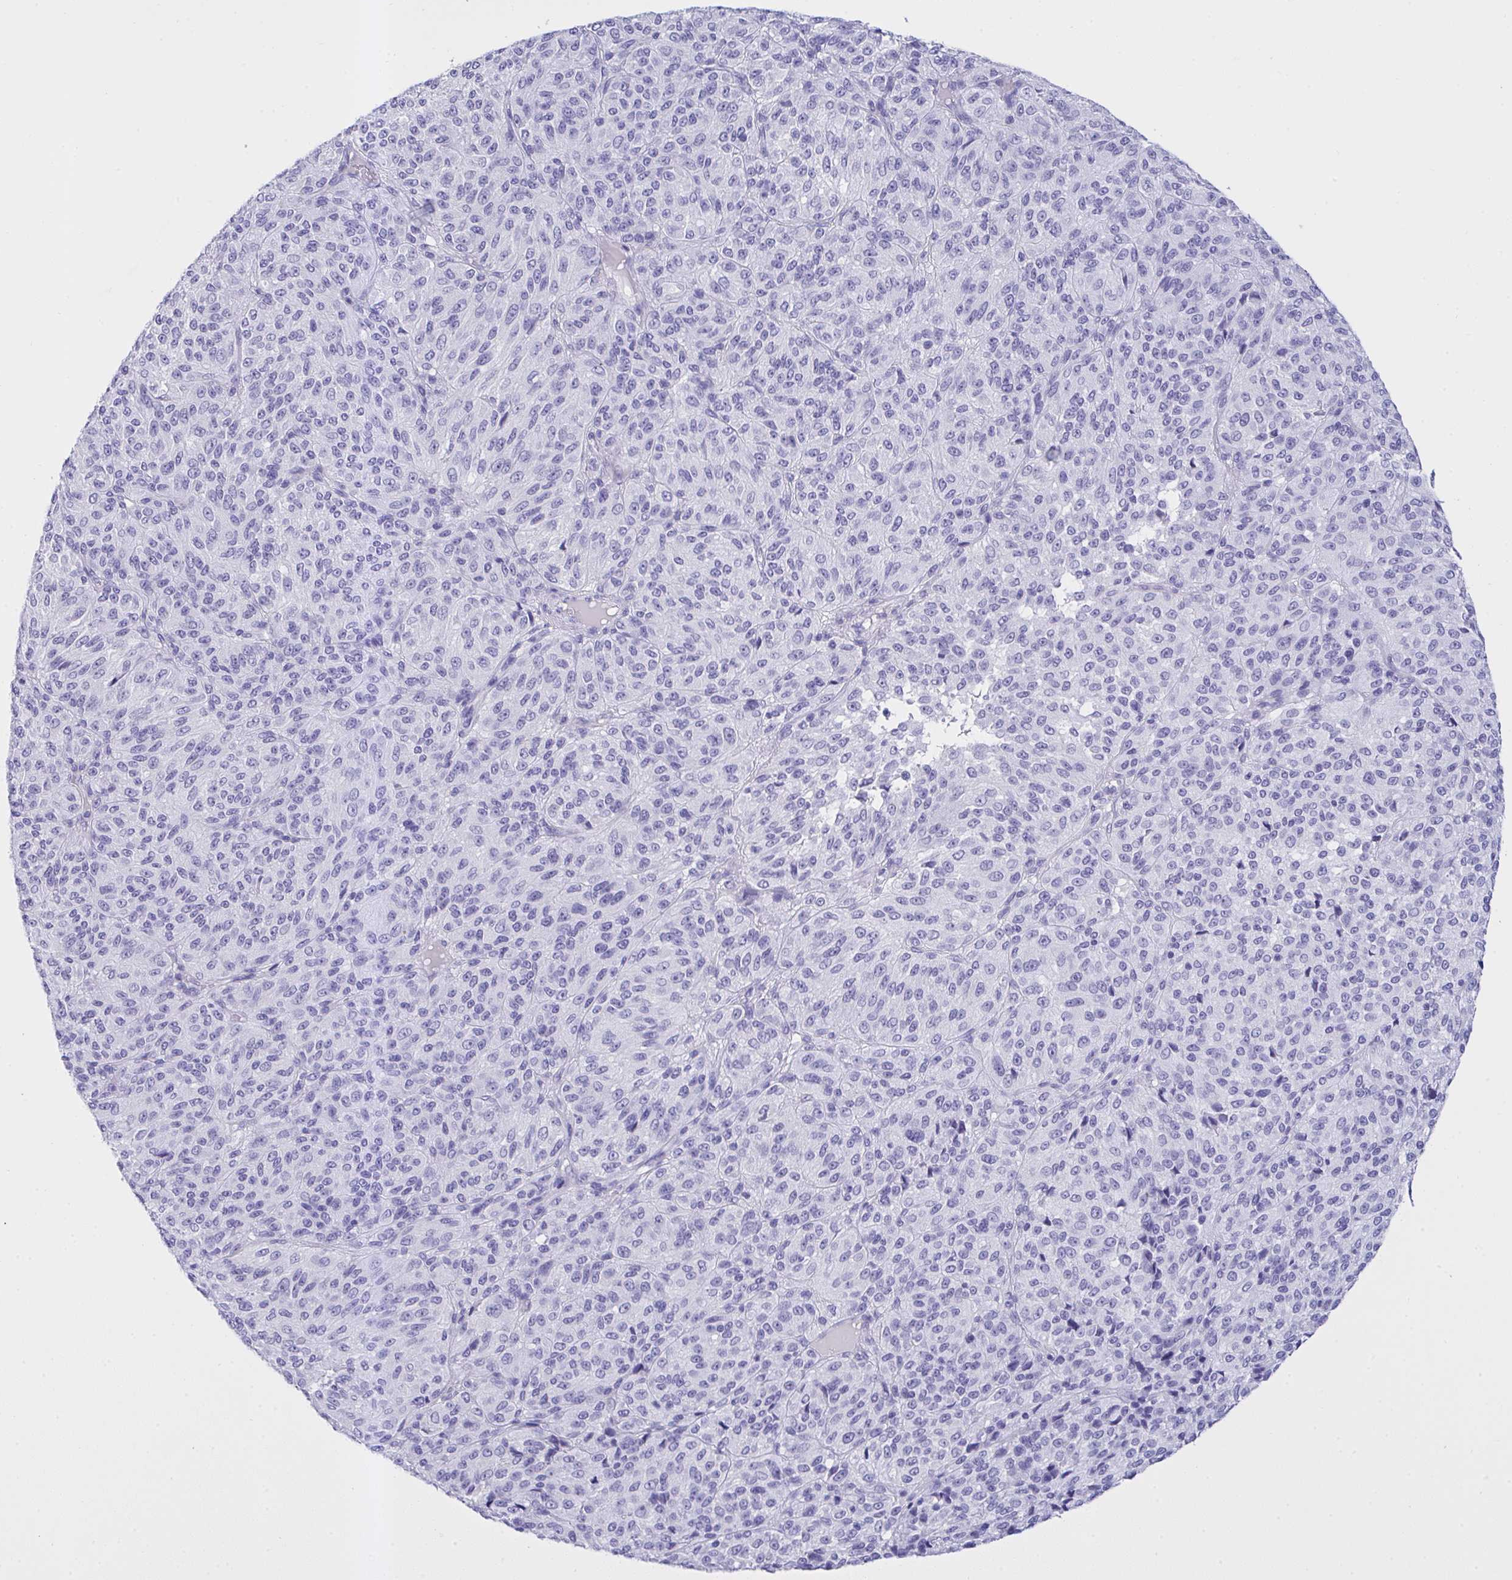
{"staining": {"intensity": "negative", "quantity": "none", "location": "none"}, "tissue": "melanoma", "cell_type": "Tumor cells", "image_type": "cancer", "snomed": [{"axis": "morphology", "description": "Malignant melanoma, Metastatic site"}, {"axis": "topography", "description": "Brain"}], "caption": "Immunohistochemical staining of melanoma displays no significant staining in tumor cells.", "gene": "AKR1D1", "patient": {"sex": "female", "age": 56}}